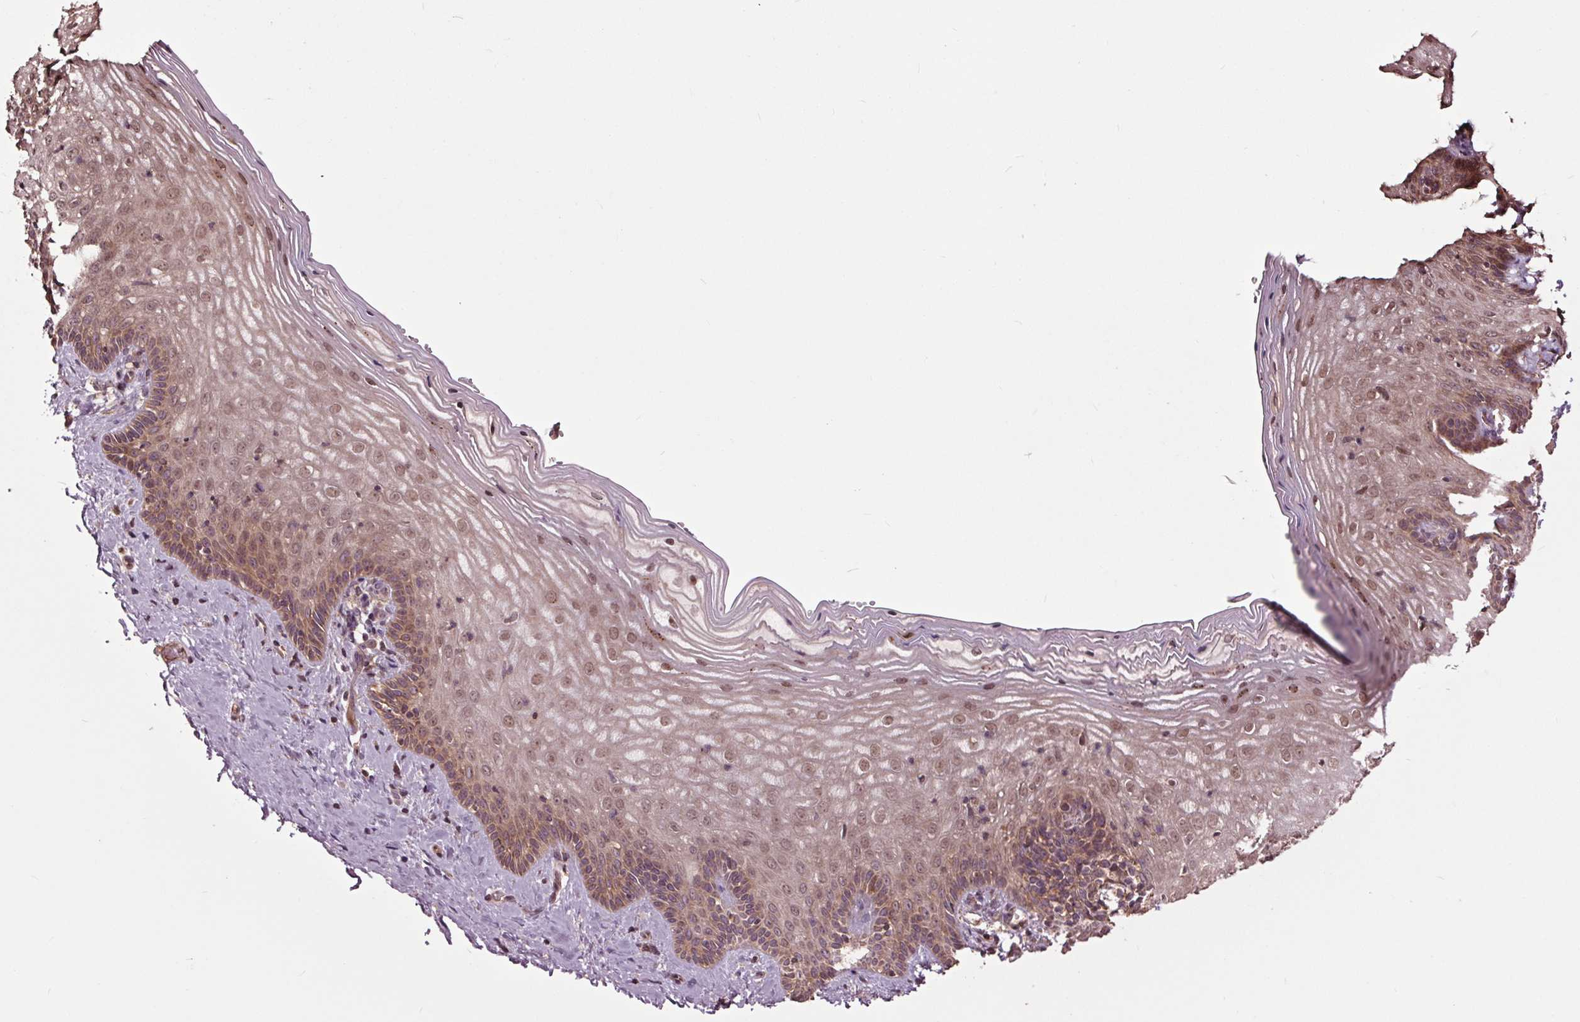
{"staining": {"intensity": "moderate", "quantity": ">75%", "location": "nuclear"}, "tissue": "vagina", "cell_type": "Squamous epithelial cells", "image_type": "normal", "snomed": [{"axis": "morphology", "description": "Normal tissue, NOS"}, {"axis": "topography", "description": "Vagina"}], "caption": "Squamous epithelial cells show moderate nuclear staining in about >75% of cells in benign vagina.", "gene": "CEP95", "patient": {"sex": "female", "age": 45}}